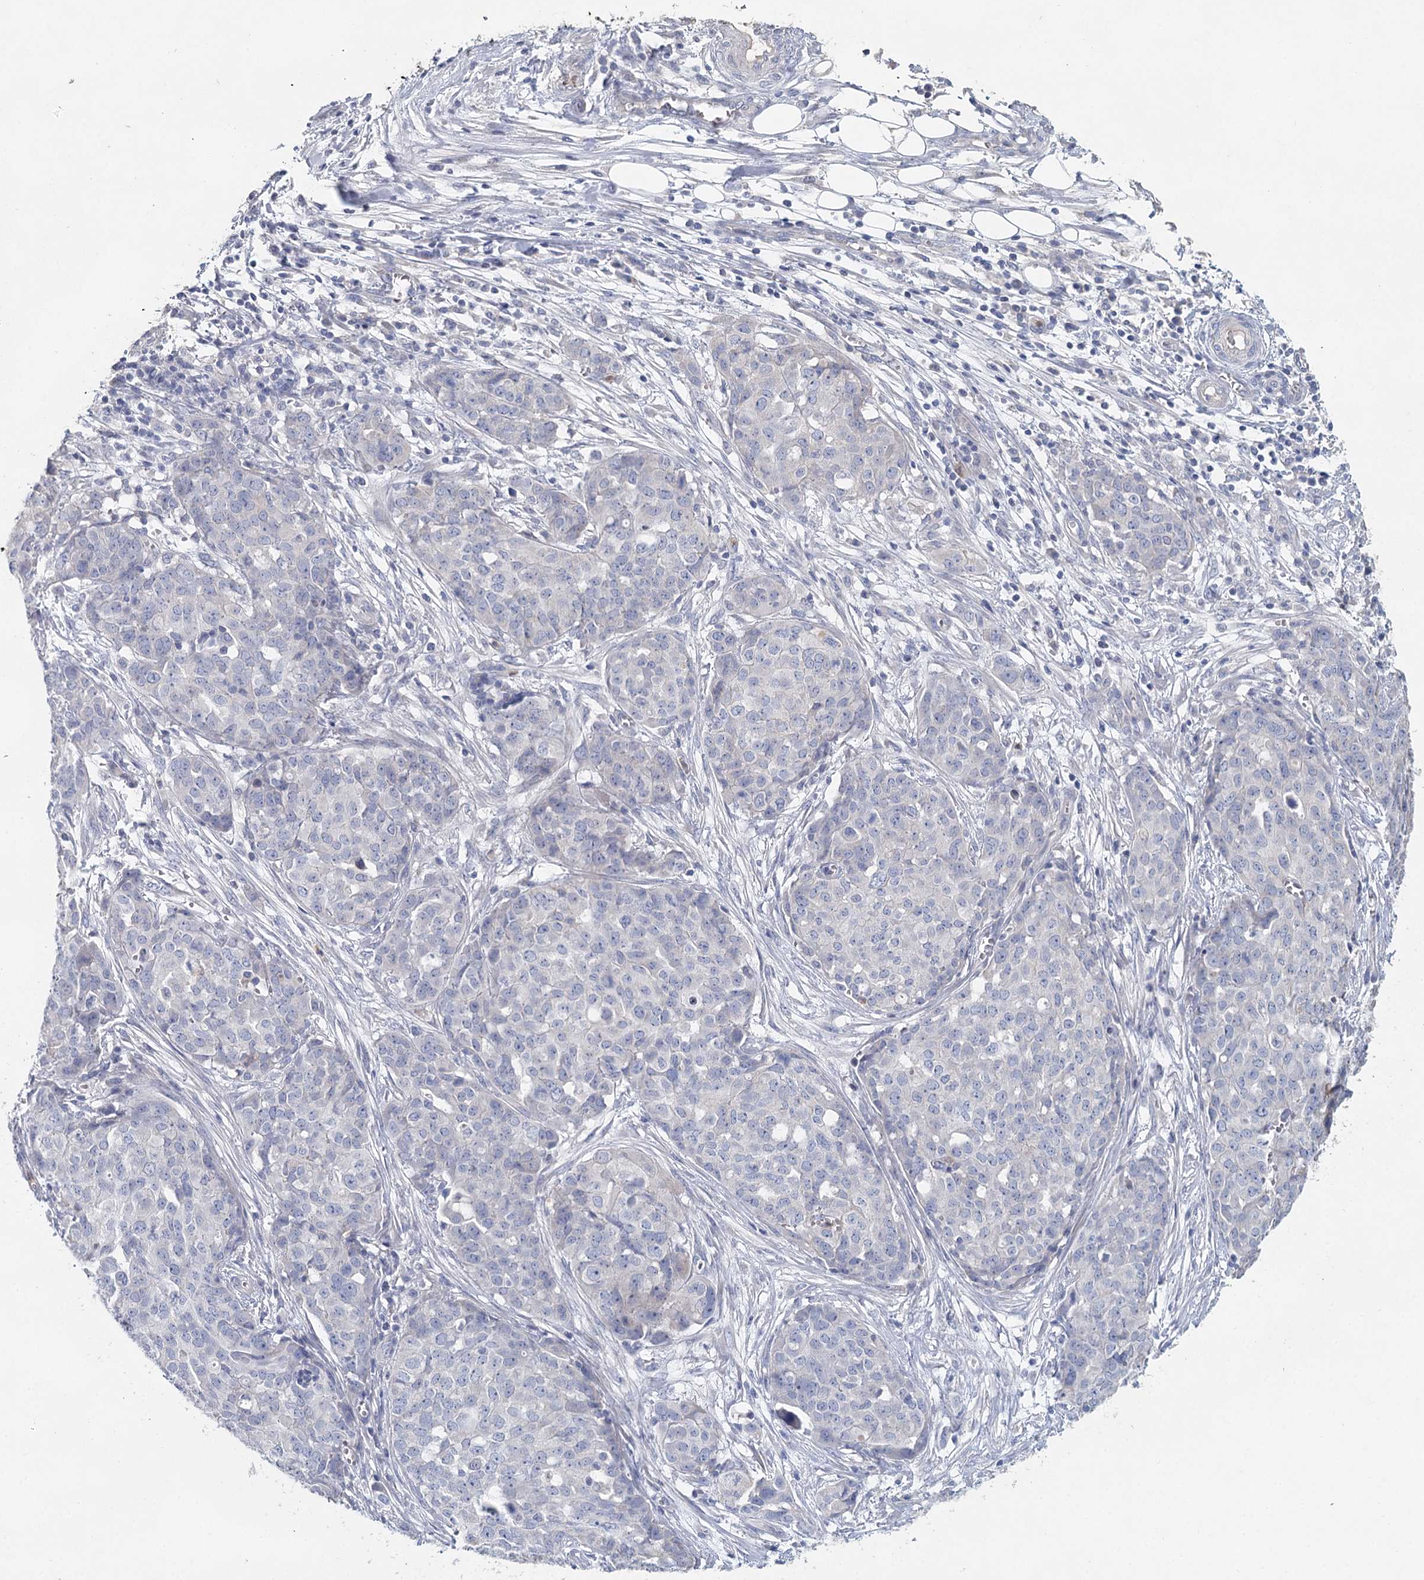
{"staining": {"intensity": "negative", "quantity": "none", "location": "none"}, "tissue": "ovarian cancer", "cell_type": "Tumor cells", "image_type": "cancer", "snomed": [{"axis": "morphology", "description": "Cystadenocarcinoma, serous, NOS"}, {"axis": "topography", "description": "Soft tissue"}, {"axis": "topography", "description": "Ovary"}], "caption": "Ovarian cancer stained for a protein using immunohistochemistry exhibits no positivity tumor cells.", "gene": "MYL6B", "patient": {"sex": "female", "age": 57}}